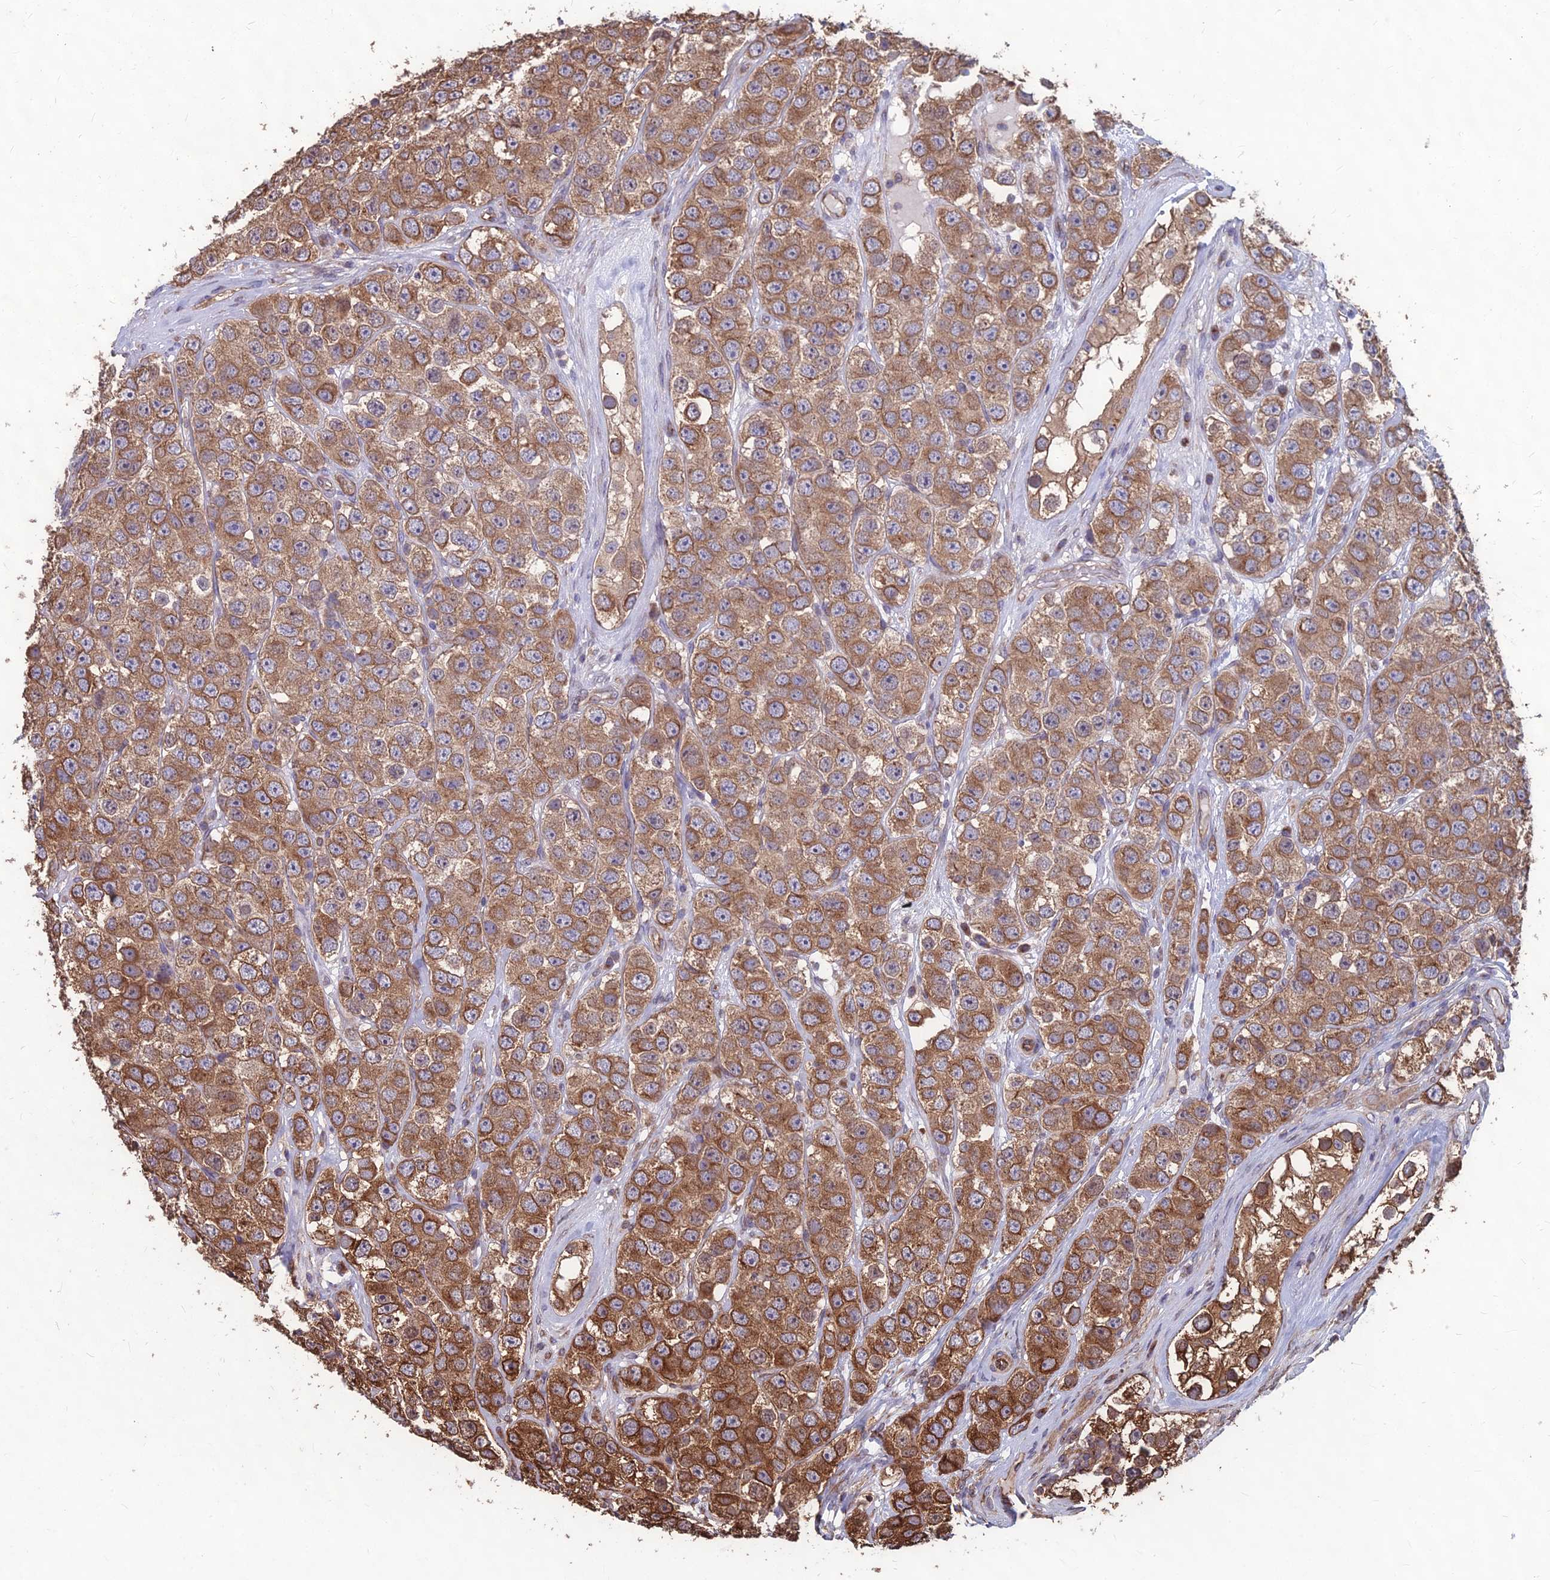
{"staining": {"intensity": "moderate", "quantity": ">75%", "location": "cytoplasmic/membranous"}, "tissue": "testis cancer", "cell_type": "Tumor cells", "image_type": "cancer", "snomed": [{"axis": "morphology", "description": "Seminoma, NOS"}, {"axis": "topography", "description": "Testis"}], "caption": "Moderate cytoplasmic/membranous expression for a protein is seen in about >75% of tumor cells of testis cancer (seminoma) using IHC.", "gene": "LSM6", "patient": {"sex": "male", "age": 28}}